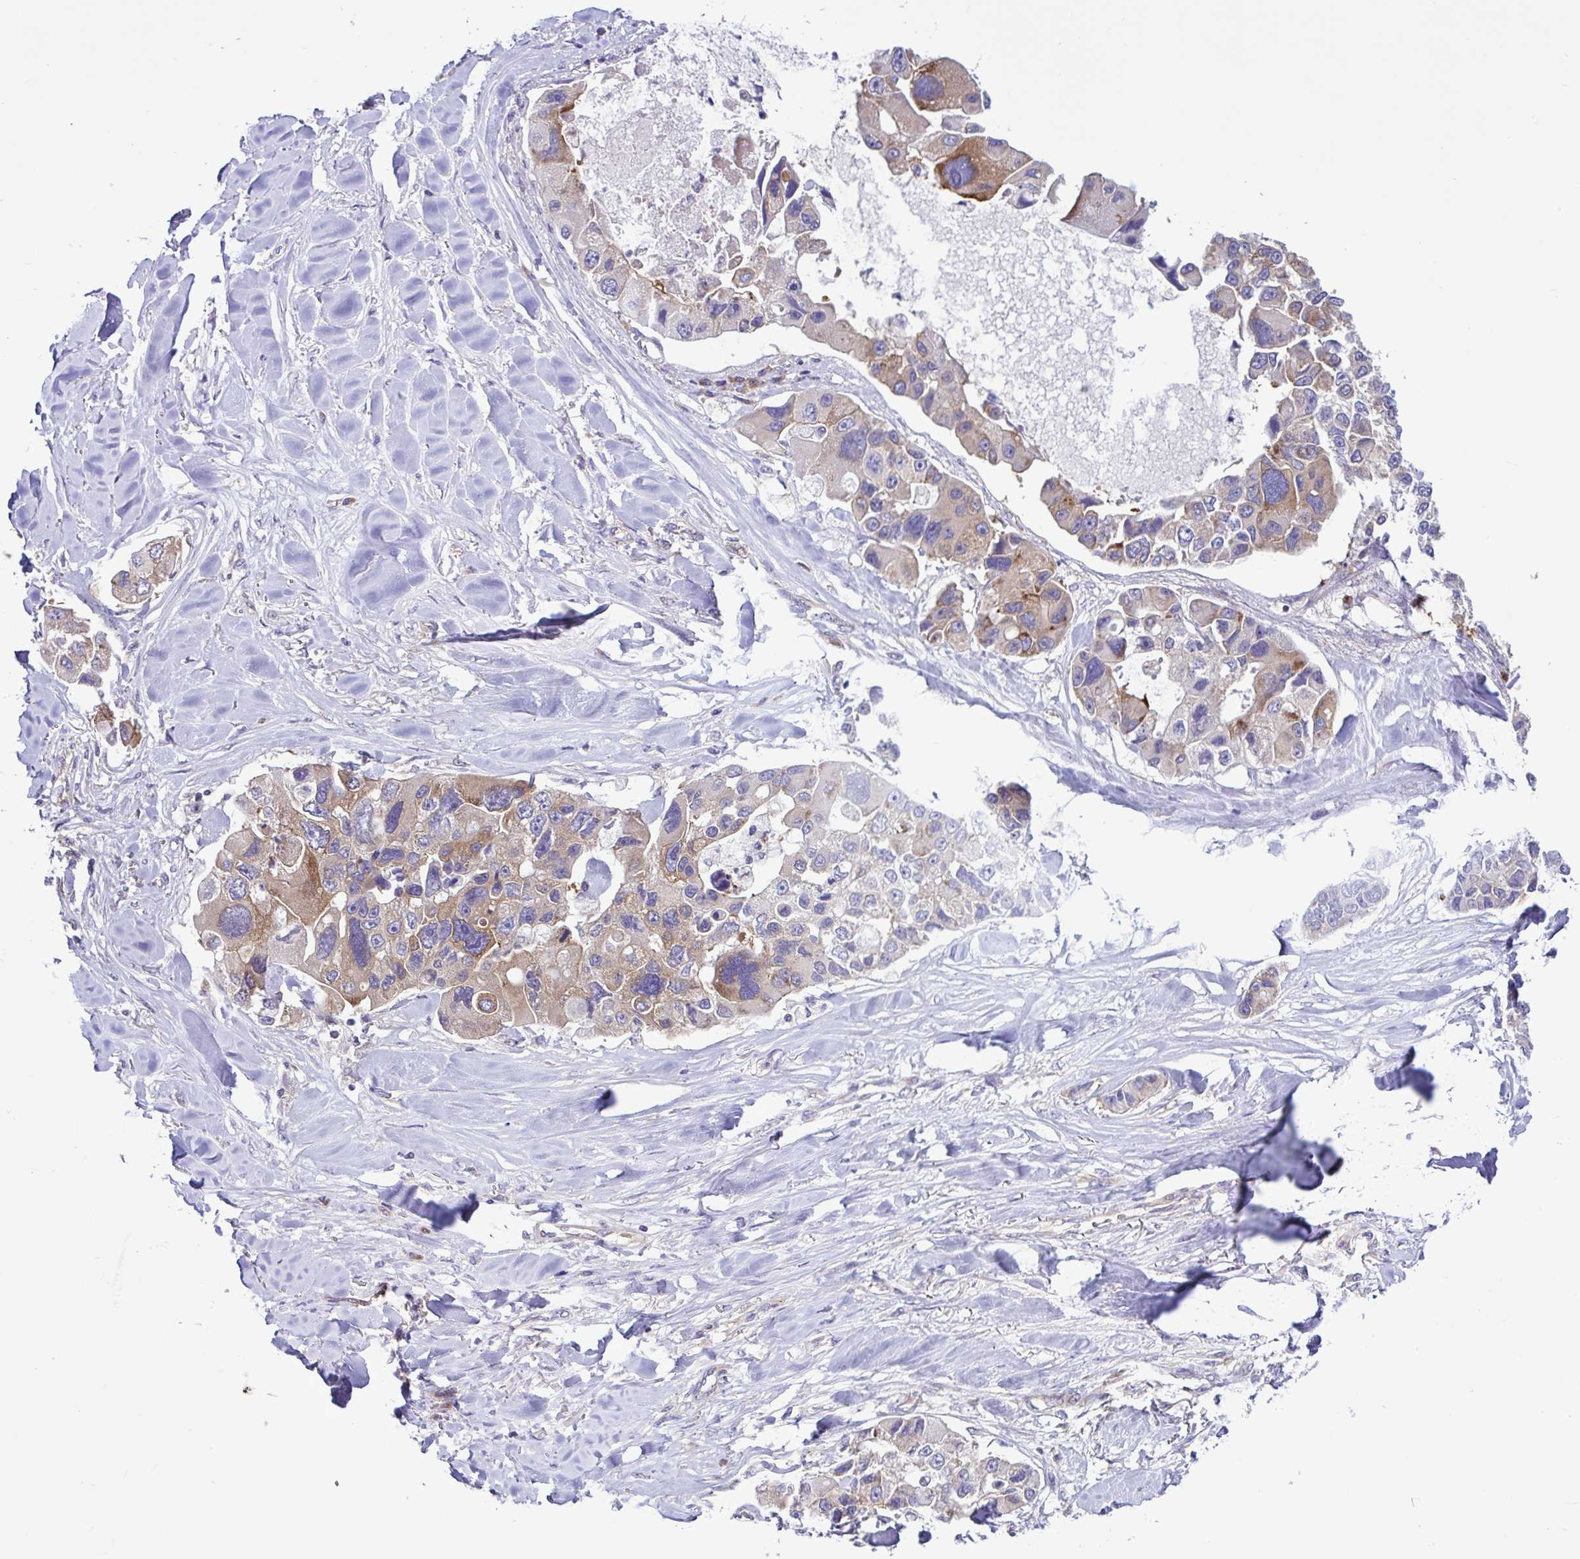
{"staining": {"intensity": "moderate", "quantity": "<25%", "location": "cytoplasmic/membranous"}, "tissue": "lung cancer", "cell_type": "Tumor cells", "image_type": "cancer", "snomed": [{"axis": "morphology", "description": "Adenocarcinoma, NOS"}, {"axis": "topography", "description": "Lung"}], "caption": "This is an image of immunohistochemistry staining of lung cancer, which shows moderate positivity in the cytoplasmic/membranous of tumor cells.", "gene": "LARS1", "patient": {"sex": "female", "age": 54}}